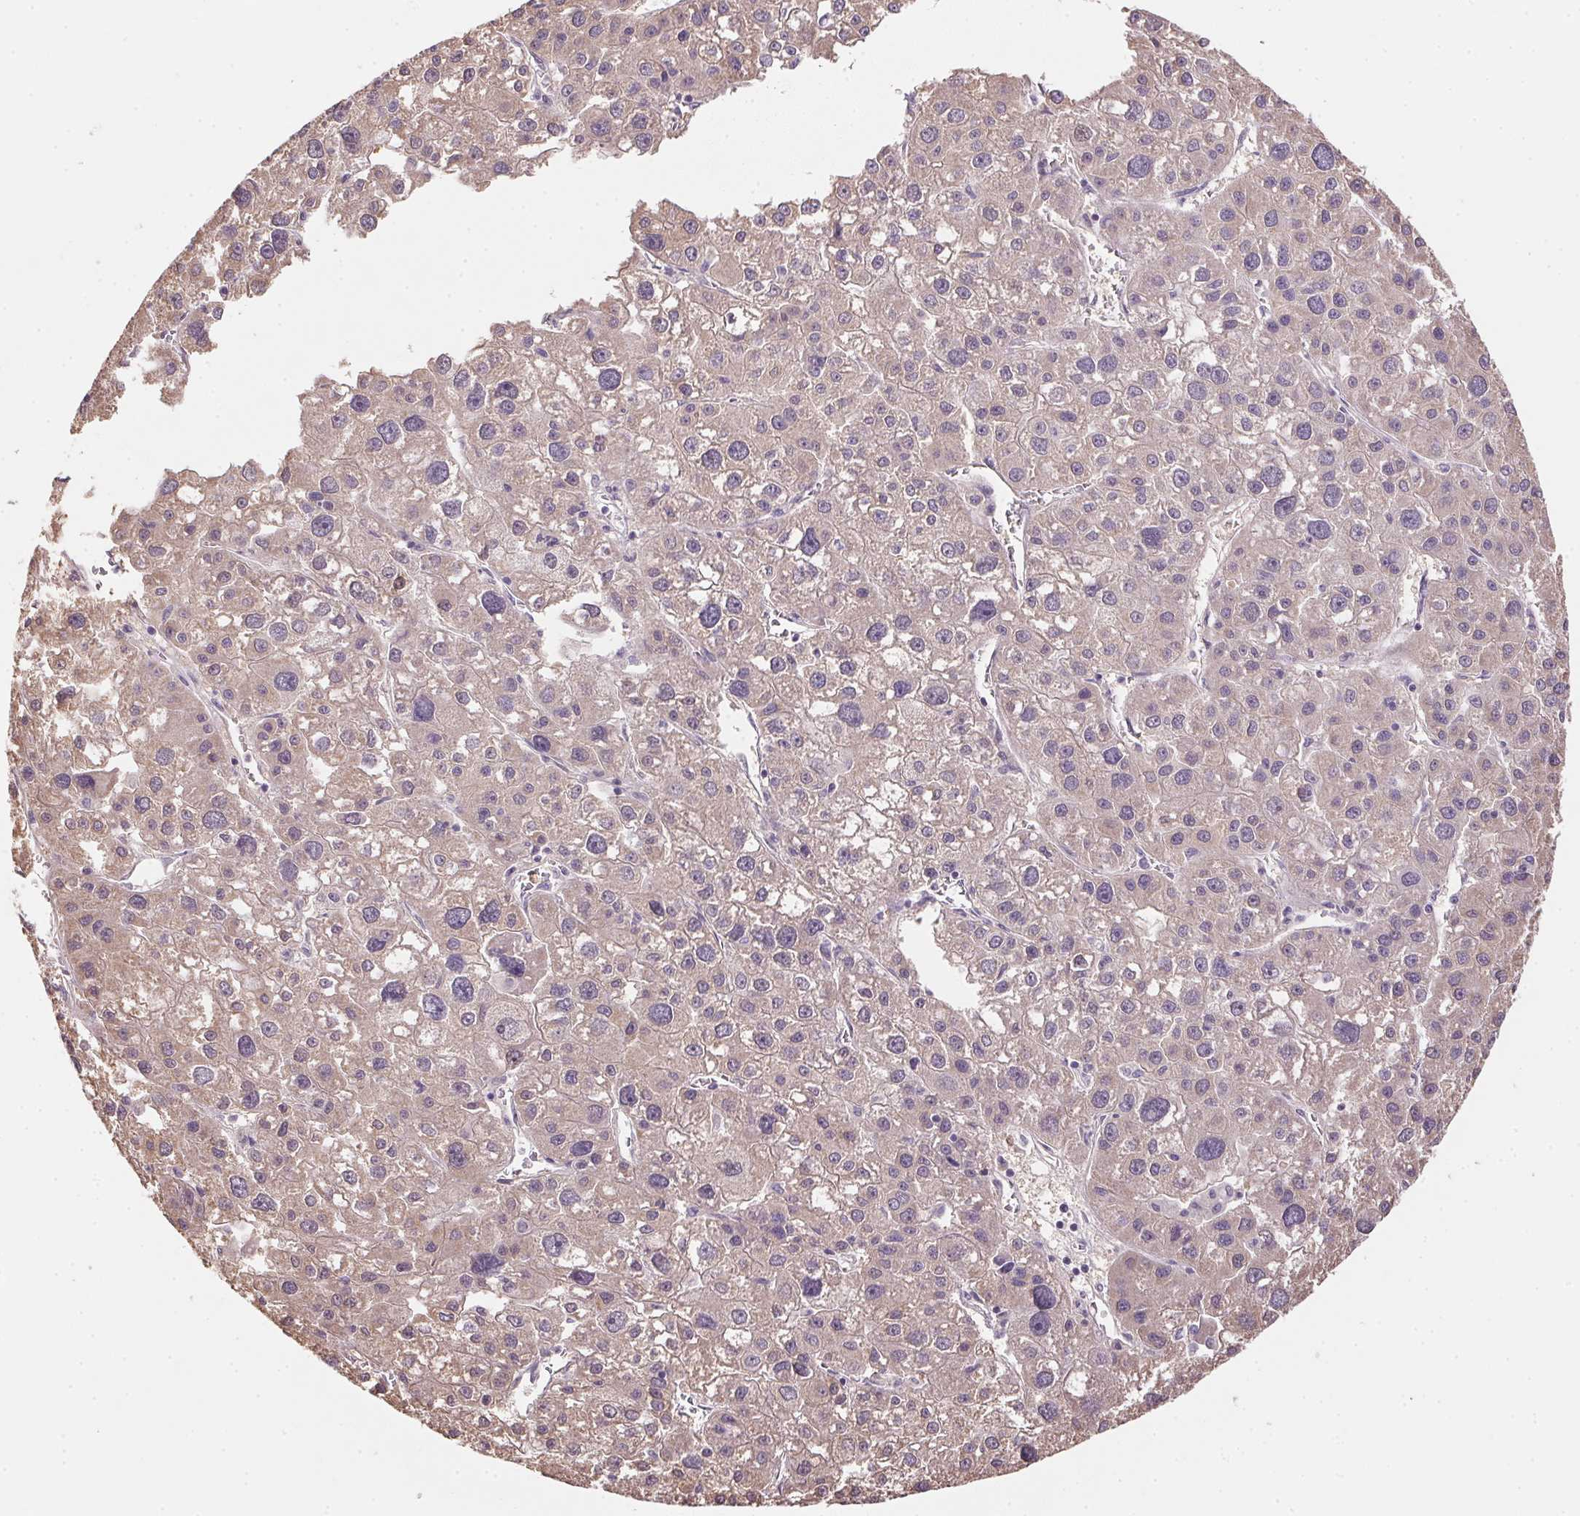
{"staining": {"intensity": "weak", "quantity": "<25%", "location": "cytoplasmic/membranous"}, "tissue": "liver cancer", "cell_type": "Tumor cells", "image_type": "cancer", "snomed": [{"axis": "morphology", "description": "Carcinoma, Hepatocellular, NOS"}, {"axis": "topography", "description": "Liver"}], "caption": "Immunohistochemistry (IHC) histopathology image of liver cancer stained for a protein (brown), which displays no positivity in tumor cells.", "gene": "ALDH8A1", "patient": {"sex": "male", "age": 73}}